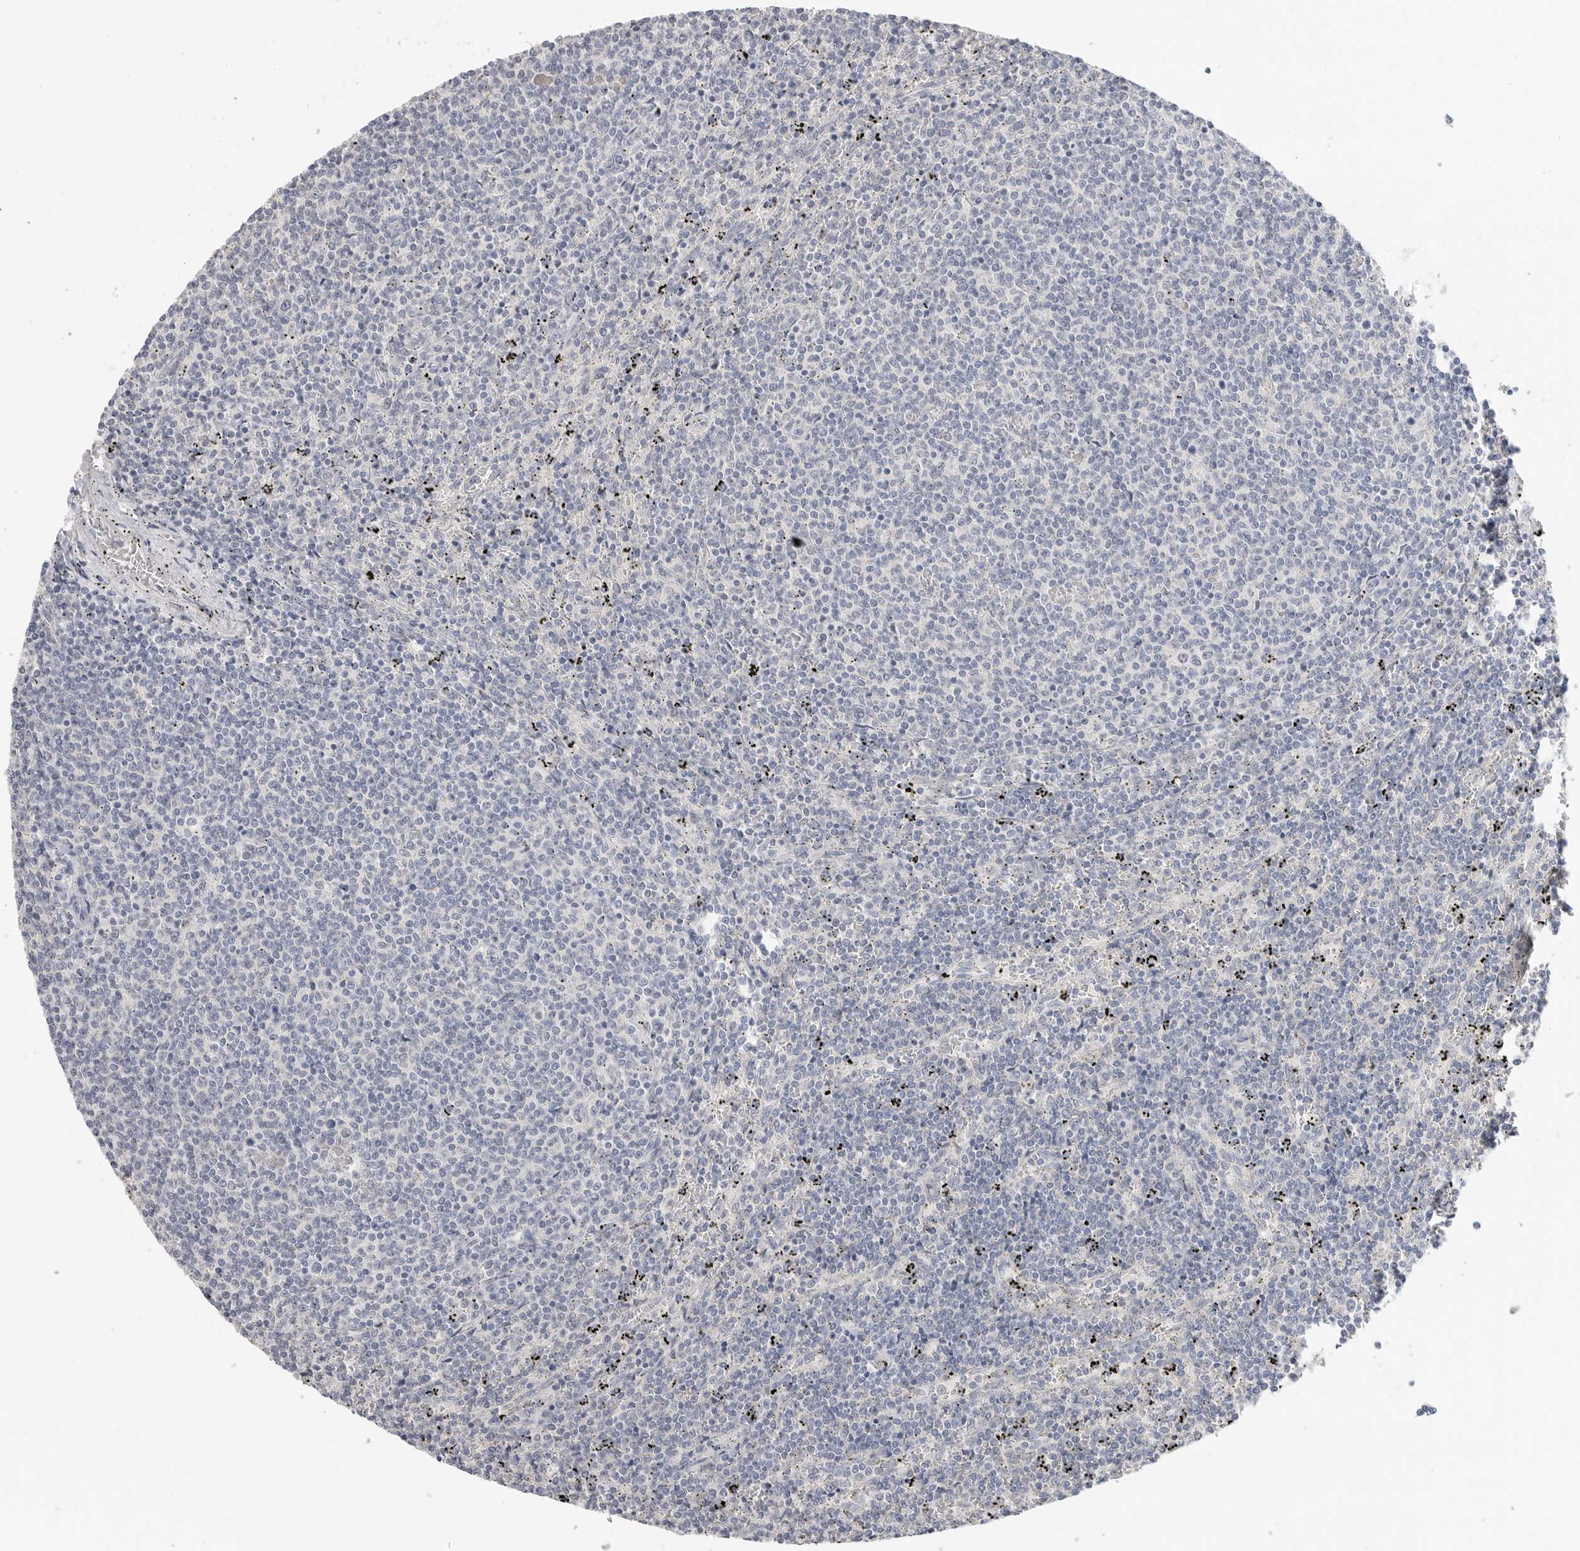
{"staining": {"intensity": "negative", "quantity": "none", "location": "none"}, "tissue": "lymphoma", "cell_type": "Tumor cells", "image_type": "cancer", "snomed": [{"axis": "morphology", "description": "Malignant lymphoma, non-Hodgkin's type, Low grade"}, {"axis": "topography", "description": "Spleen"}], "caption": "High magnification brightfield microscopy of lymphoma stained with DAB (brown) and counterstained with hematoxylin (blue): tumor cells show no significant staining.", "gene": "FBN2", "patient": {"sex": "female", "age": 50}}